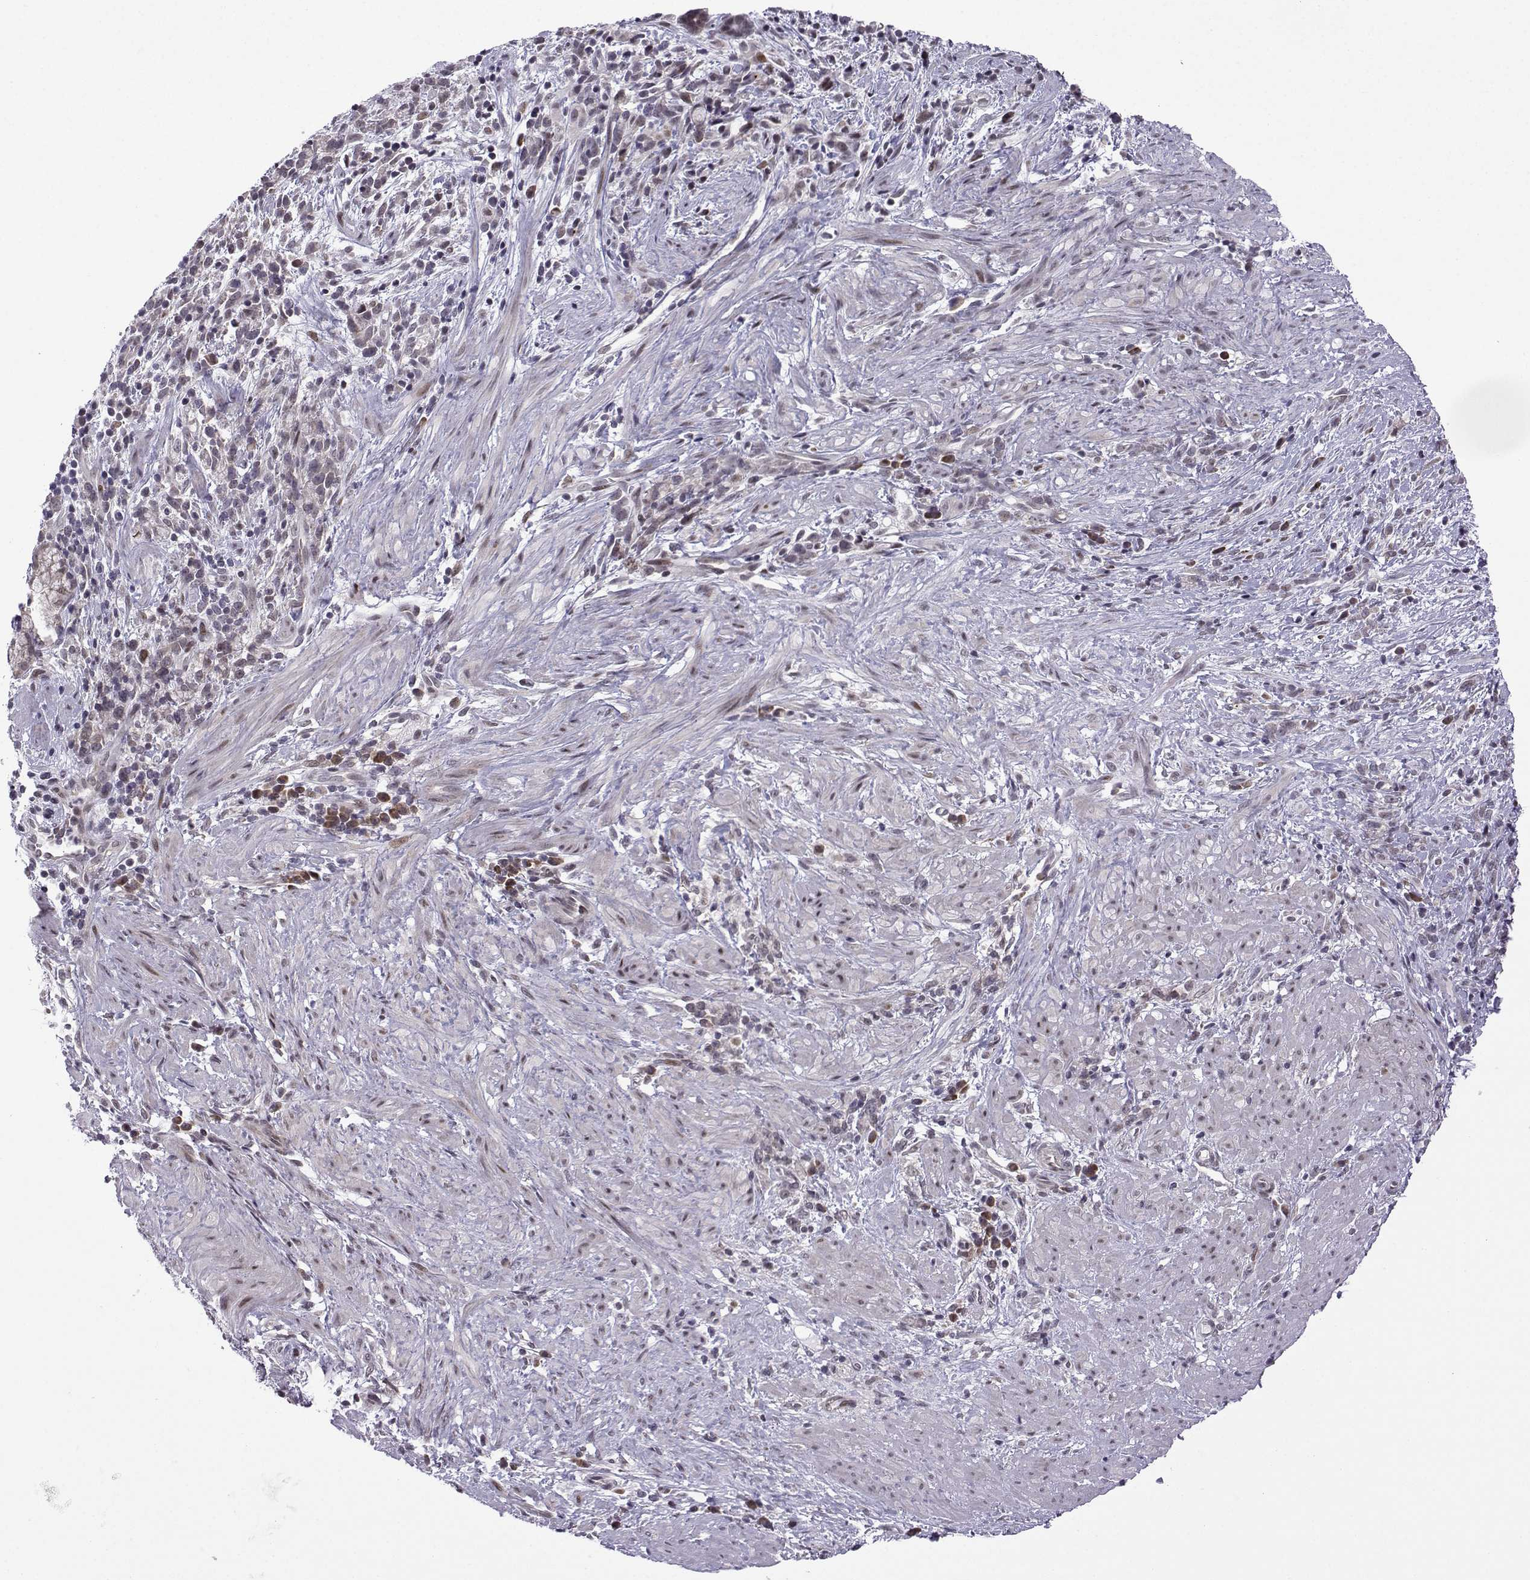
{"staining": {"intensity": "negative", "quantity": "none", "location": "none"}, "tissue": "stomach cancer", "cell_type": "Tumor cells", "image_type": "cancer", "snomed": [{"axis": "morphology", "description": "Adenocarcinoma, NOS"}, {"axis": "topography", "description": "Stomach"}], "caption": "The histopathology image displays no significant expression in tumor cells of stomach cancer.", "gene": "FGF3", "patient": {"sex": "female", "age": 57}}